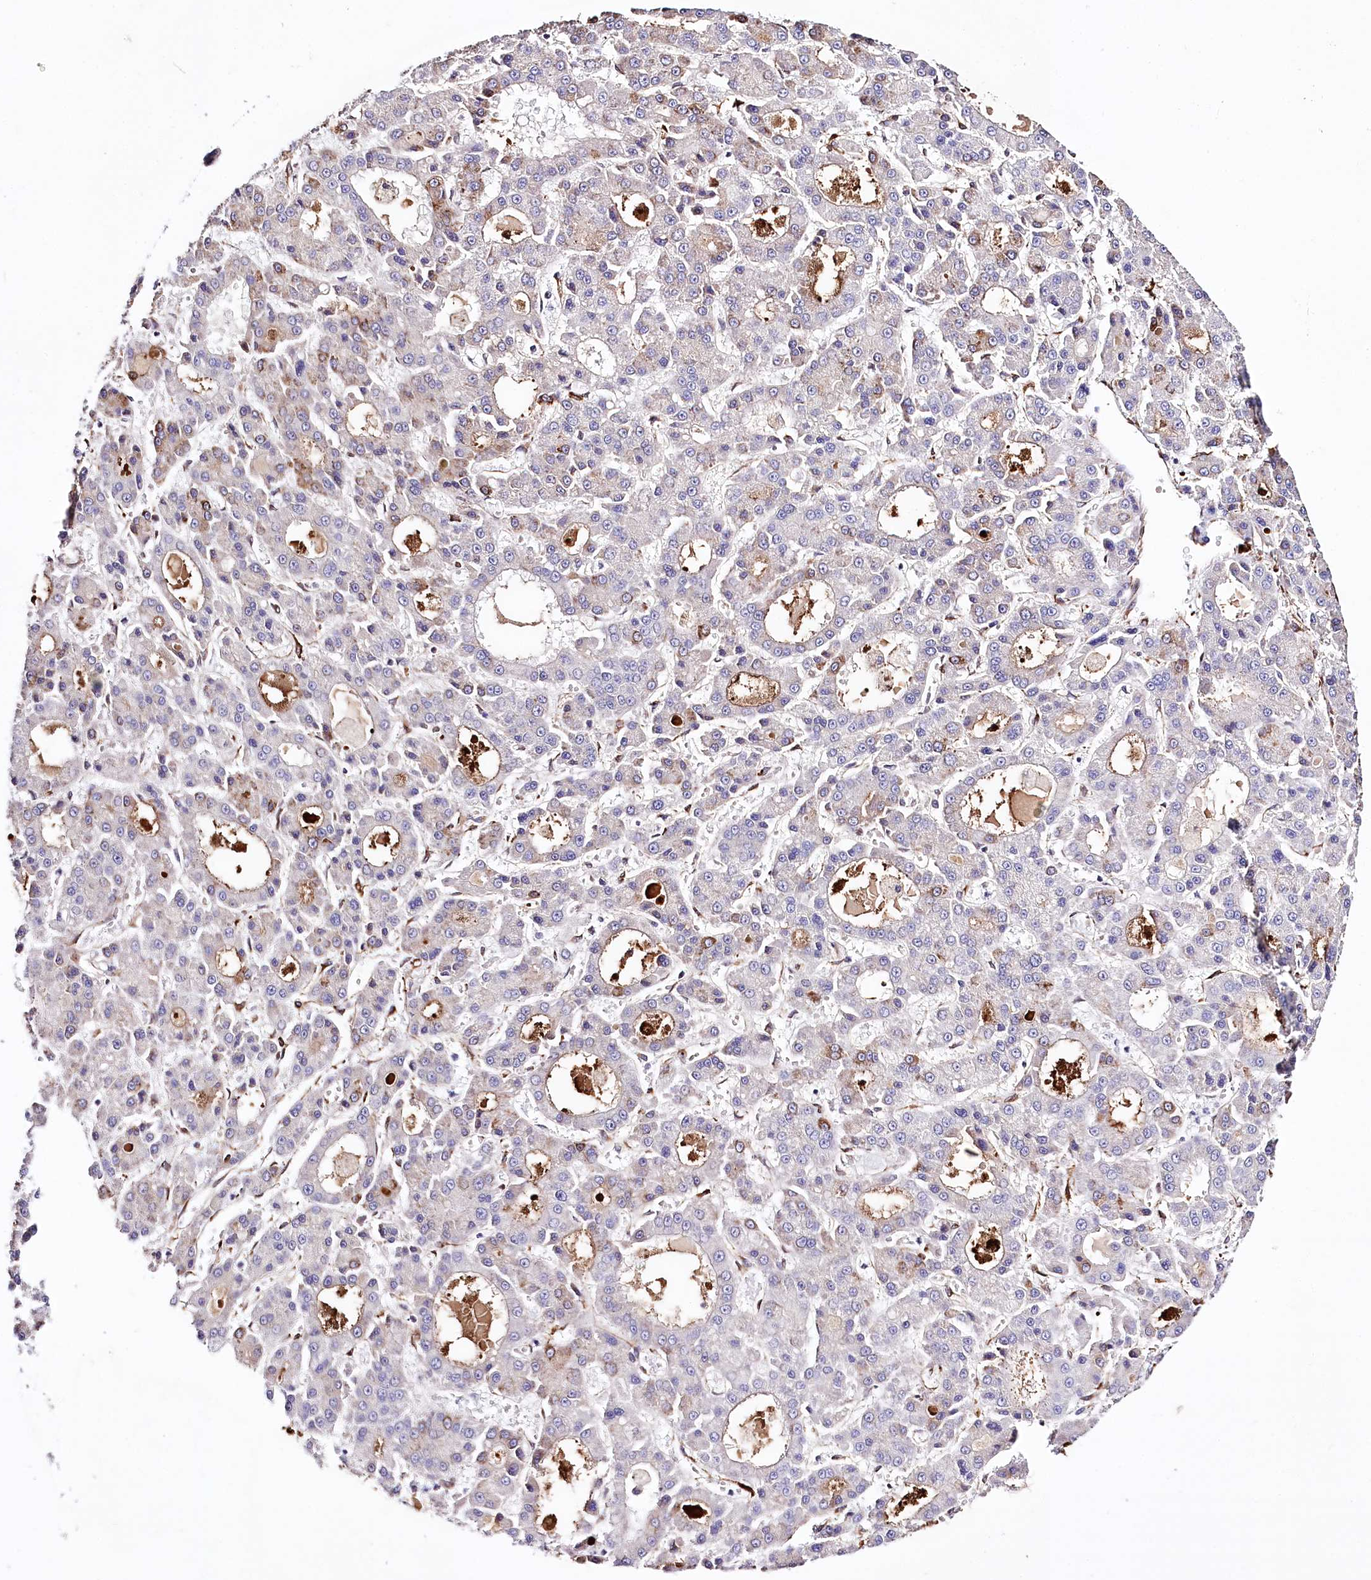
{"staining": {"intensity": "negative", "quantity": "none", "location": "none"}, "tissue": "liver cancer", "cell_type": "Tumor cells", "image_type": "cancer", "snomed": [{"axis": "morphology", "description": "Carcinoma, Hepatocellular, NOS"}, {"axis": "topography", "description": "Liver"}], "caption": "Immunohistochemical staining of liver cancer (hepatocellular carcinoma) shows no significant positivity in tumor cells.", "gene": "WWC1", "patient": {"sex": "male", "age": 70}}